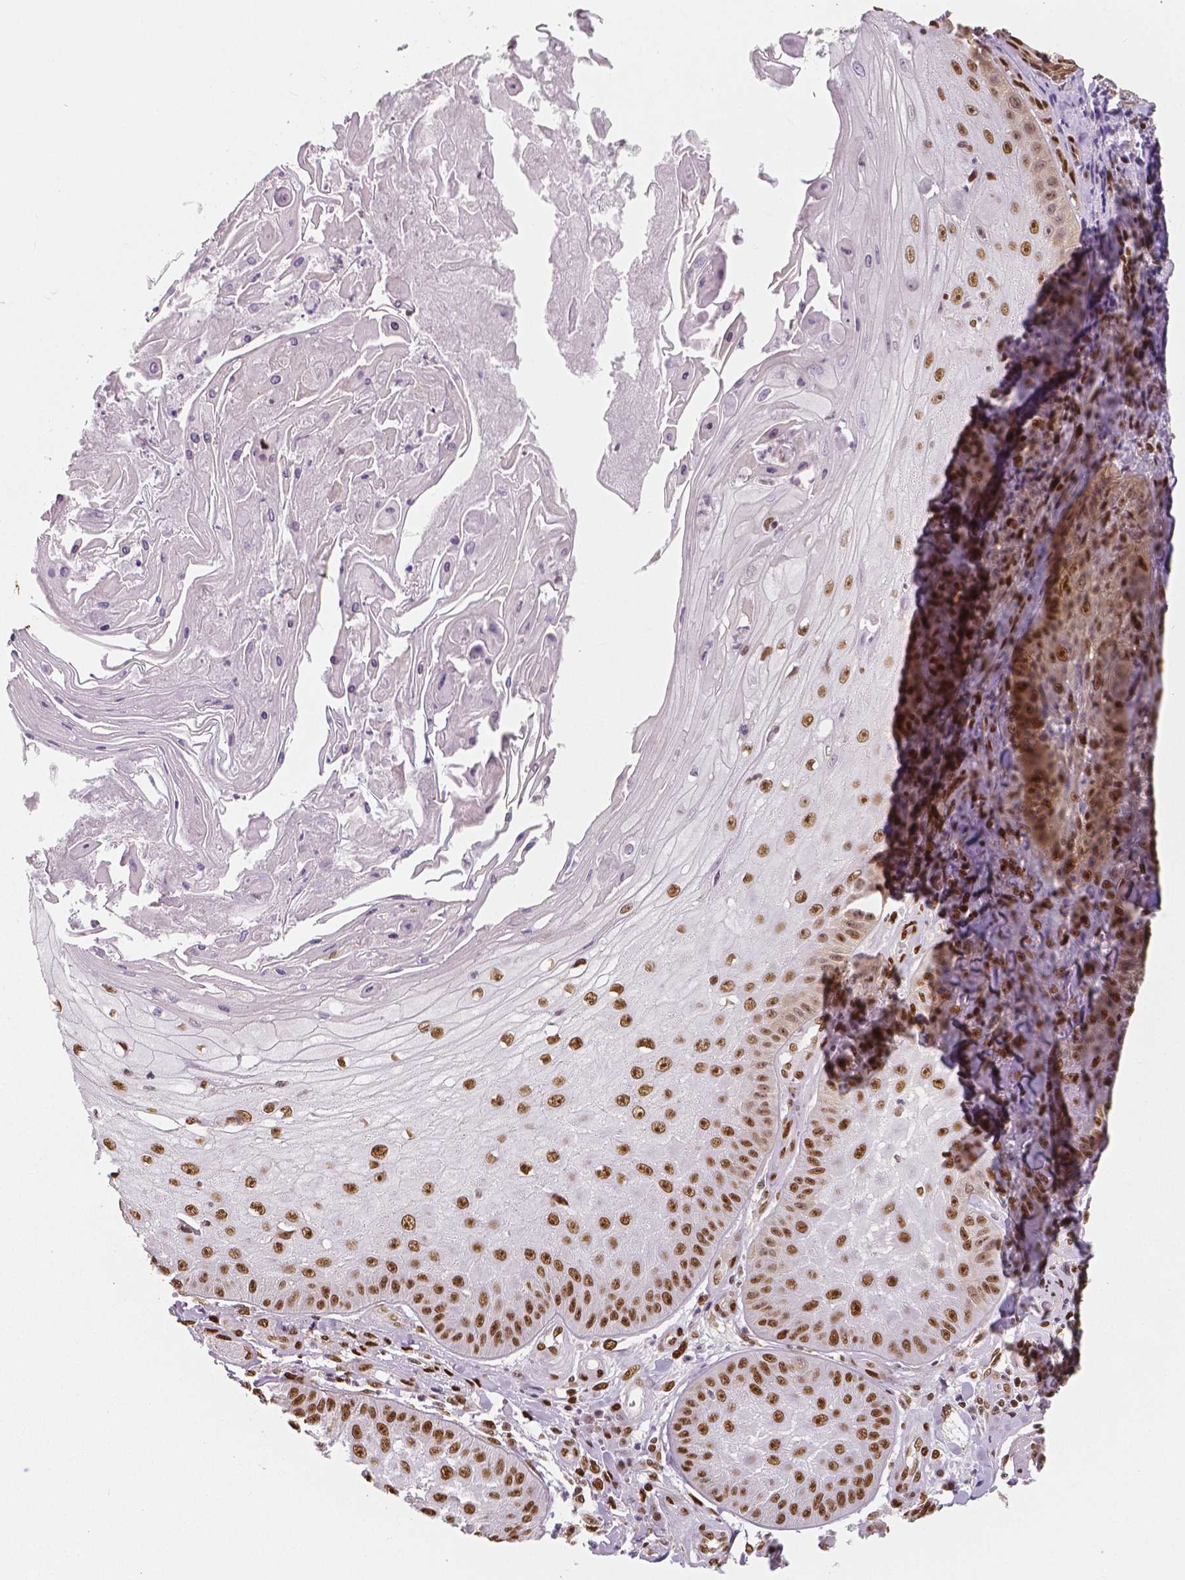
{"staining": {"intensity": "moderate", "quantity": ">75%", "location": "nuclear"}, "tissue": "skin cancer", "cell_type": "Tumor cells", "image_type": "cancer", "snomed": [{"axis": "morphology", "description": "Squamous cell carcinoma, NOS"}, {"axis": "topography", "description": "Skin"}], "caption": "Approximately >75% of tumor cells in skin squamous cell carcinoma demonstrate moderate nuclear protein positivity as visualized by brown immunohistochemical staining.", "gene": "NUCKS1", "patient": {"sex": "male", "age": 70}}